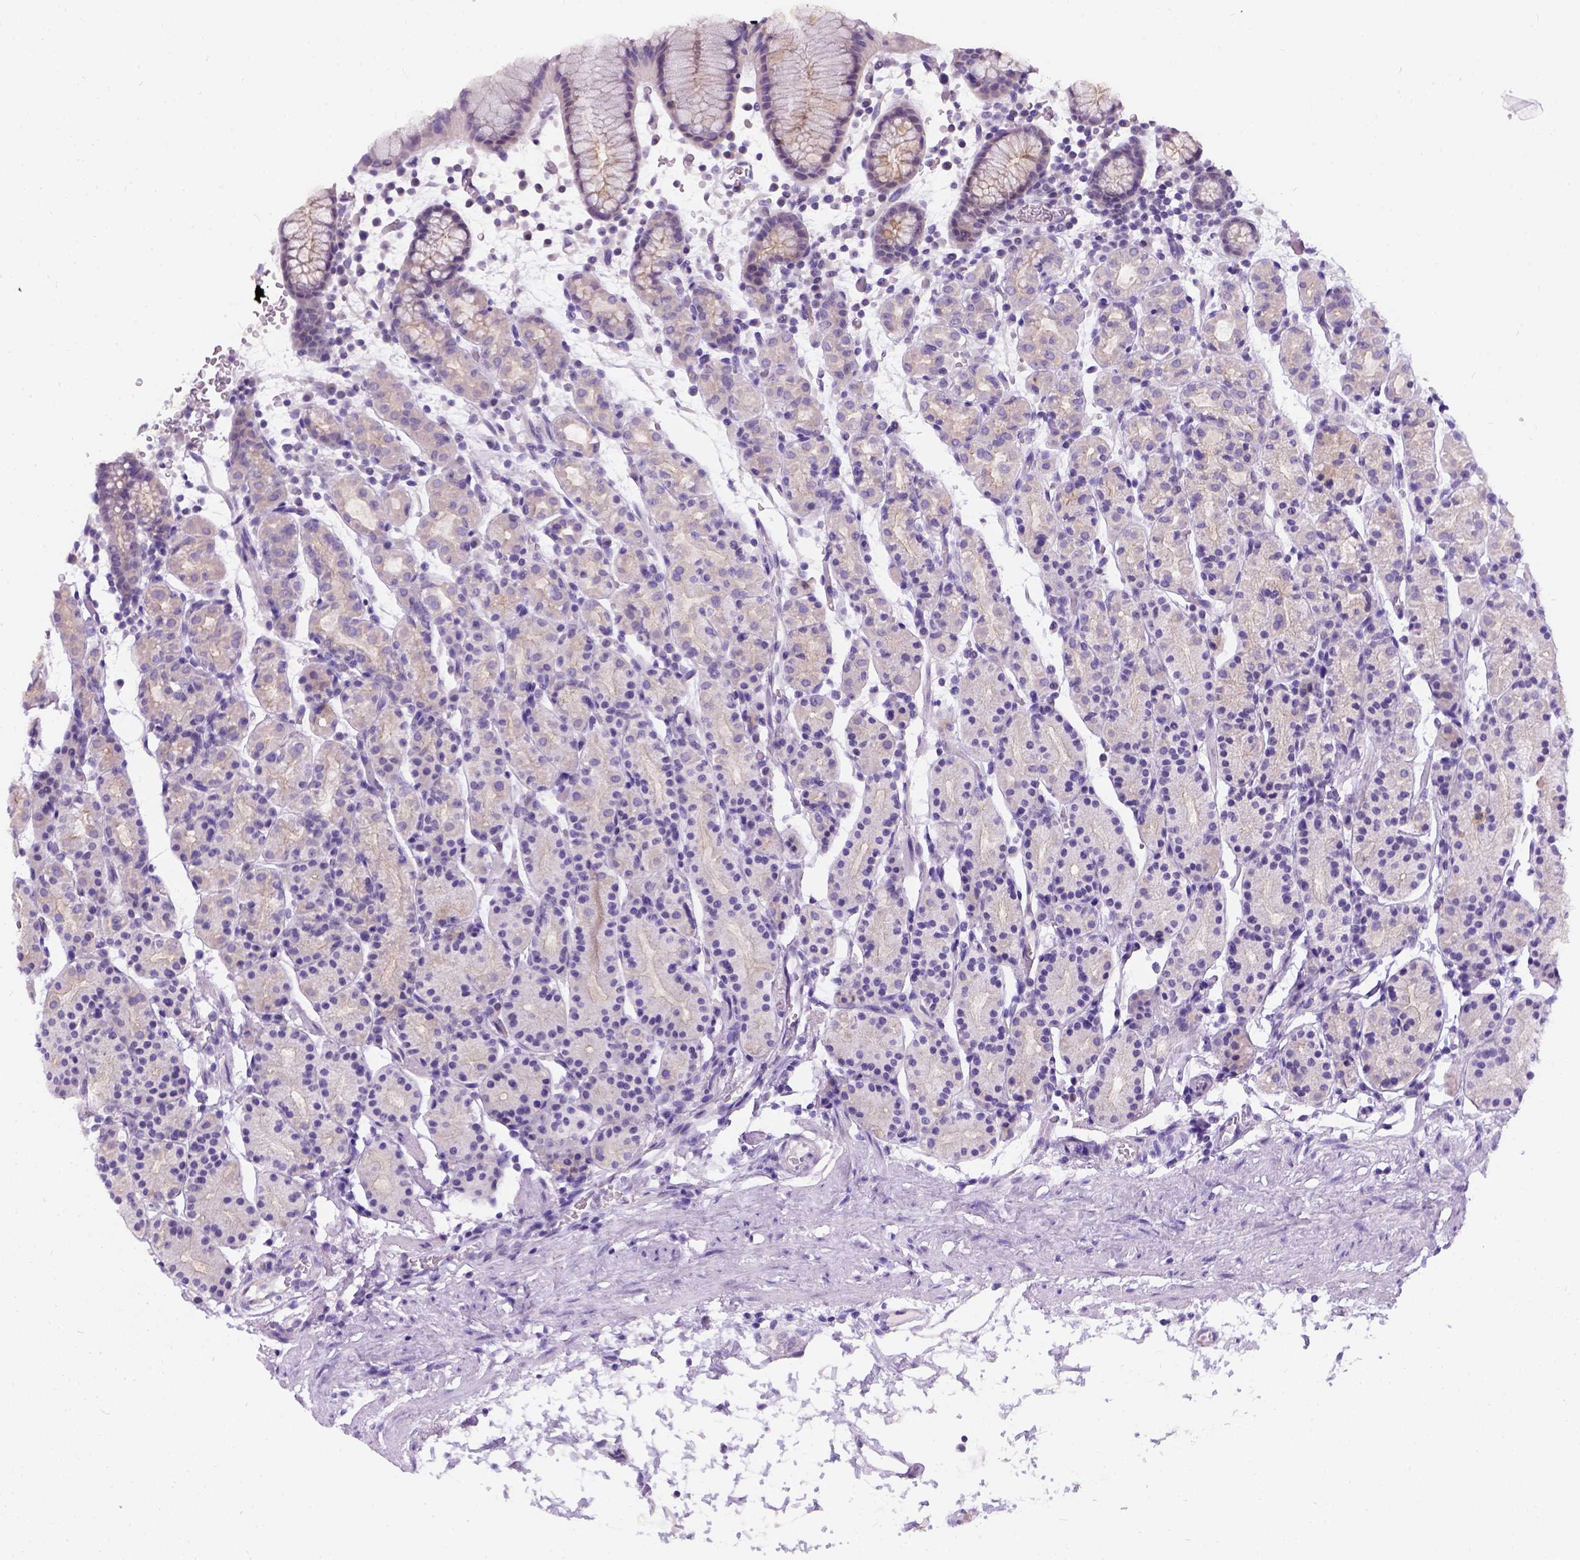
{"staining": {"intensity": "negative", "quantity": "none", "location": "none"}, "tissue": "stomach", "cell_type": "Glandular cells", "image_type": "normal", "snomed": [{"axis": "morphology", "description": "Normal tissue, NOS"}, {"axis": "topography", "description": "Stomach, upper"}, {"axis": "topography", "description": "Stomach"}], "caption": "This is an immunohistochemistry photomicrograph of normal stomach. There is no staining in glandular cells.", "gene": "C20orf144", "patient": {"sex": "male", "age": 62}}